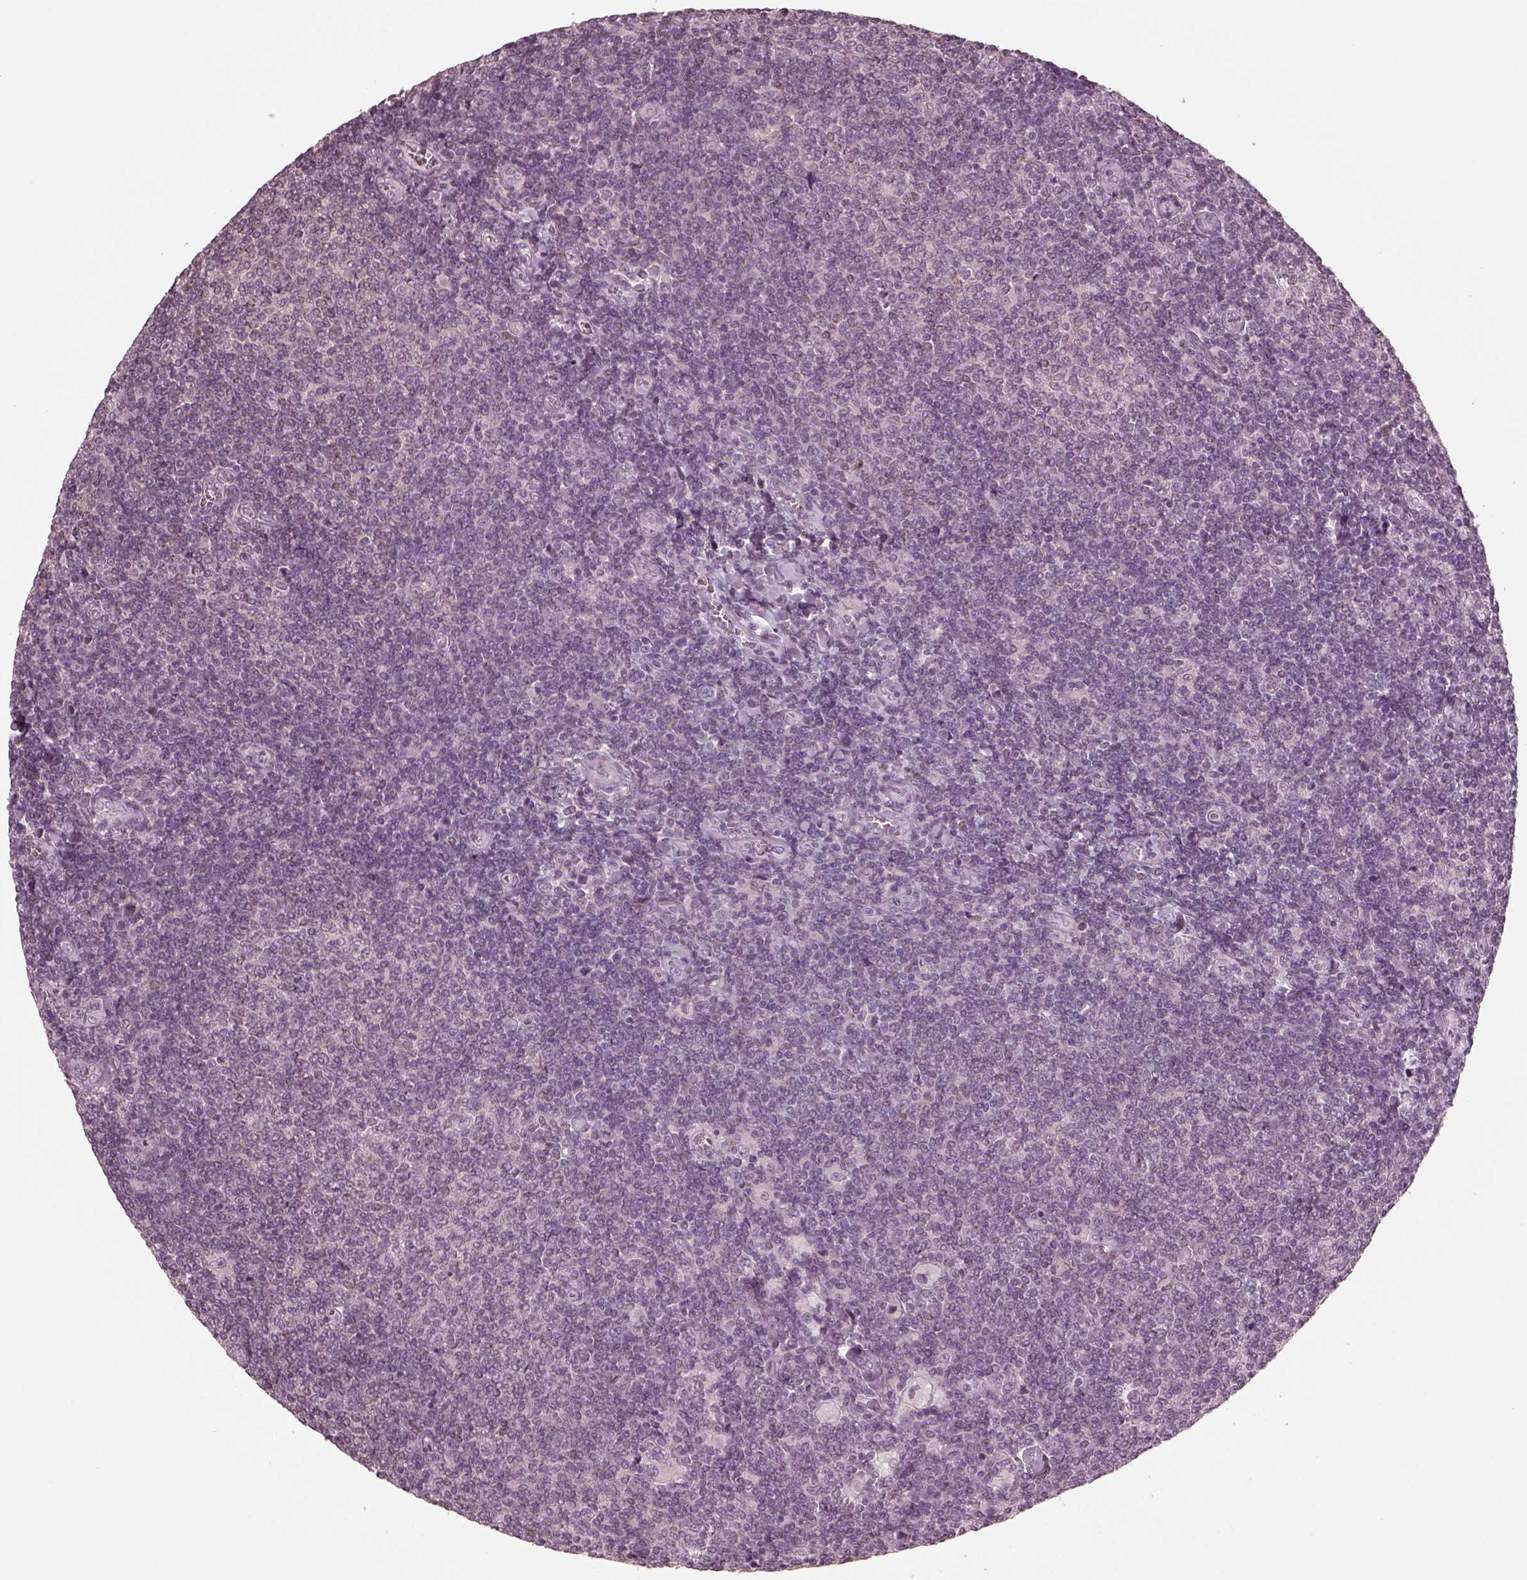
{"staining": {"intensity": "negative", "quantity": "none", "location": "none"}, "tissue": "lymphoma", "cell_type": "Tumor cells", "image_type": "cancer", "snomed": [{"axis": "morphology", "description": "Malignant lymphoma, non-Hodgkin's type, Low grade"}, {"axis": "topography", "description": "Lymph node"}], "caption": "Immunohistochemistry photomicrograph of neoplastic tissue: human low-grade malignant lymphoma, non-Hodgkin's type stained with DAB (3,3'-diaminobenzidine) displays no significant protein positivity in tumor cells. (Brightfield microscopy of DAB immunohistochemistry at high magnification).", "gene": "RGS7", "patient": {"sex": "male", "age": 52}}